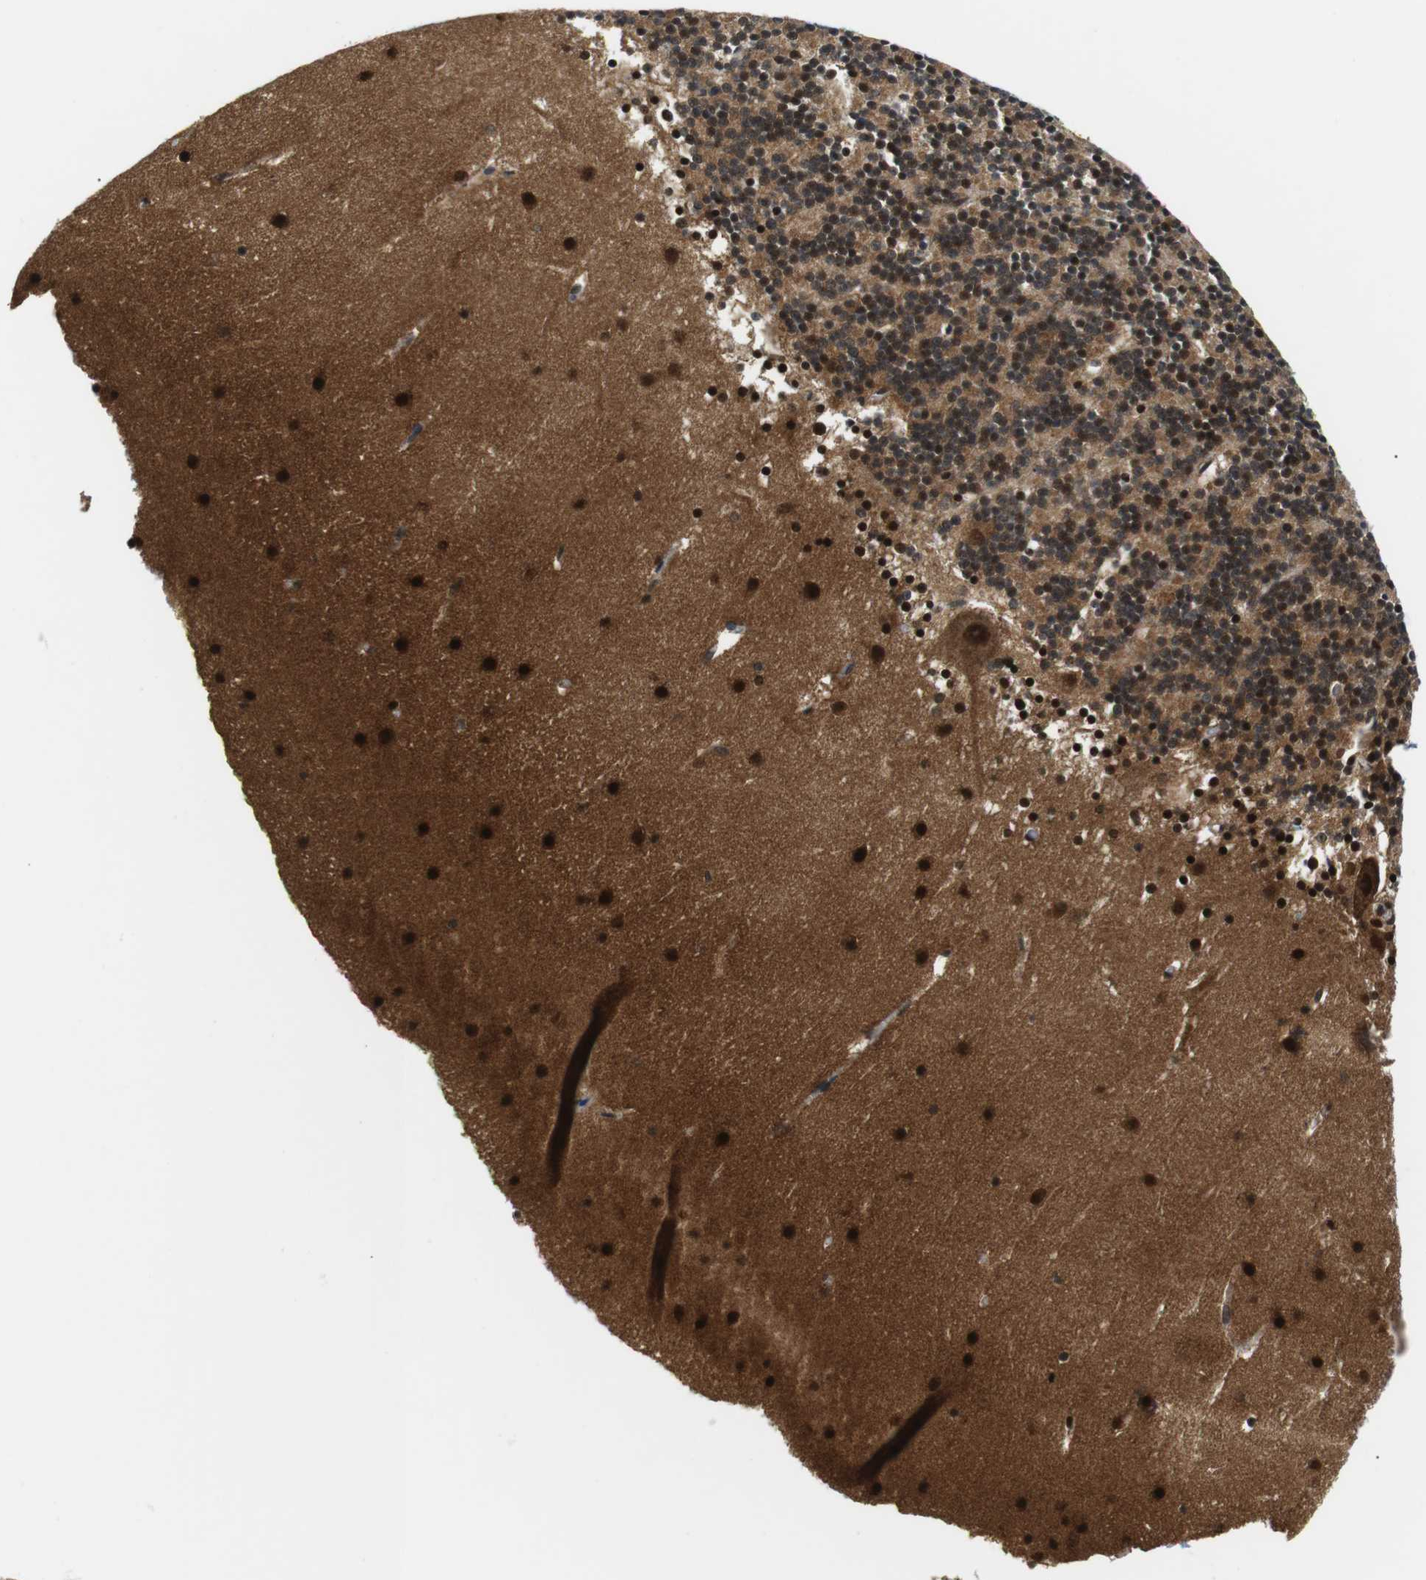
{"staining": {"intensity": "strong", "quantity": ">75%", "location": "cytoplasmic/membranous,nuclear"}, "tissue": "cerebellum", "cell_type": "Cells in granular layer", "image_type": "normal", "snomed": [{"axis": "morphology", "description": "Normal tissue, NOS"}, {"axis": "topography", "description": "Cerebellum"}], "caption": "Normal cerebellum was stained to show a protein in brown. There is high levels of strong cytoplasmic/membranous,nuclear staining in about >75% of cells in granular layer. The staining was performed using DAB, with brown indicating positive protein expression. Nuclei are stained blue with hematoxylin.", "gene": "CSNK2B", "patient": {"sex": "male", "age": 45}}